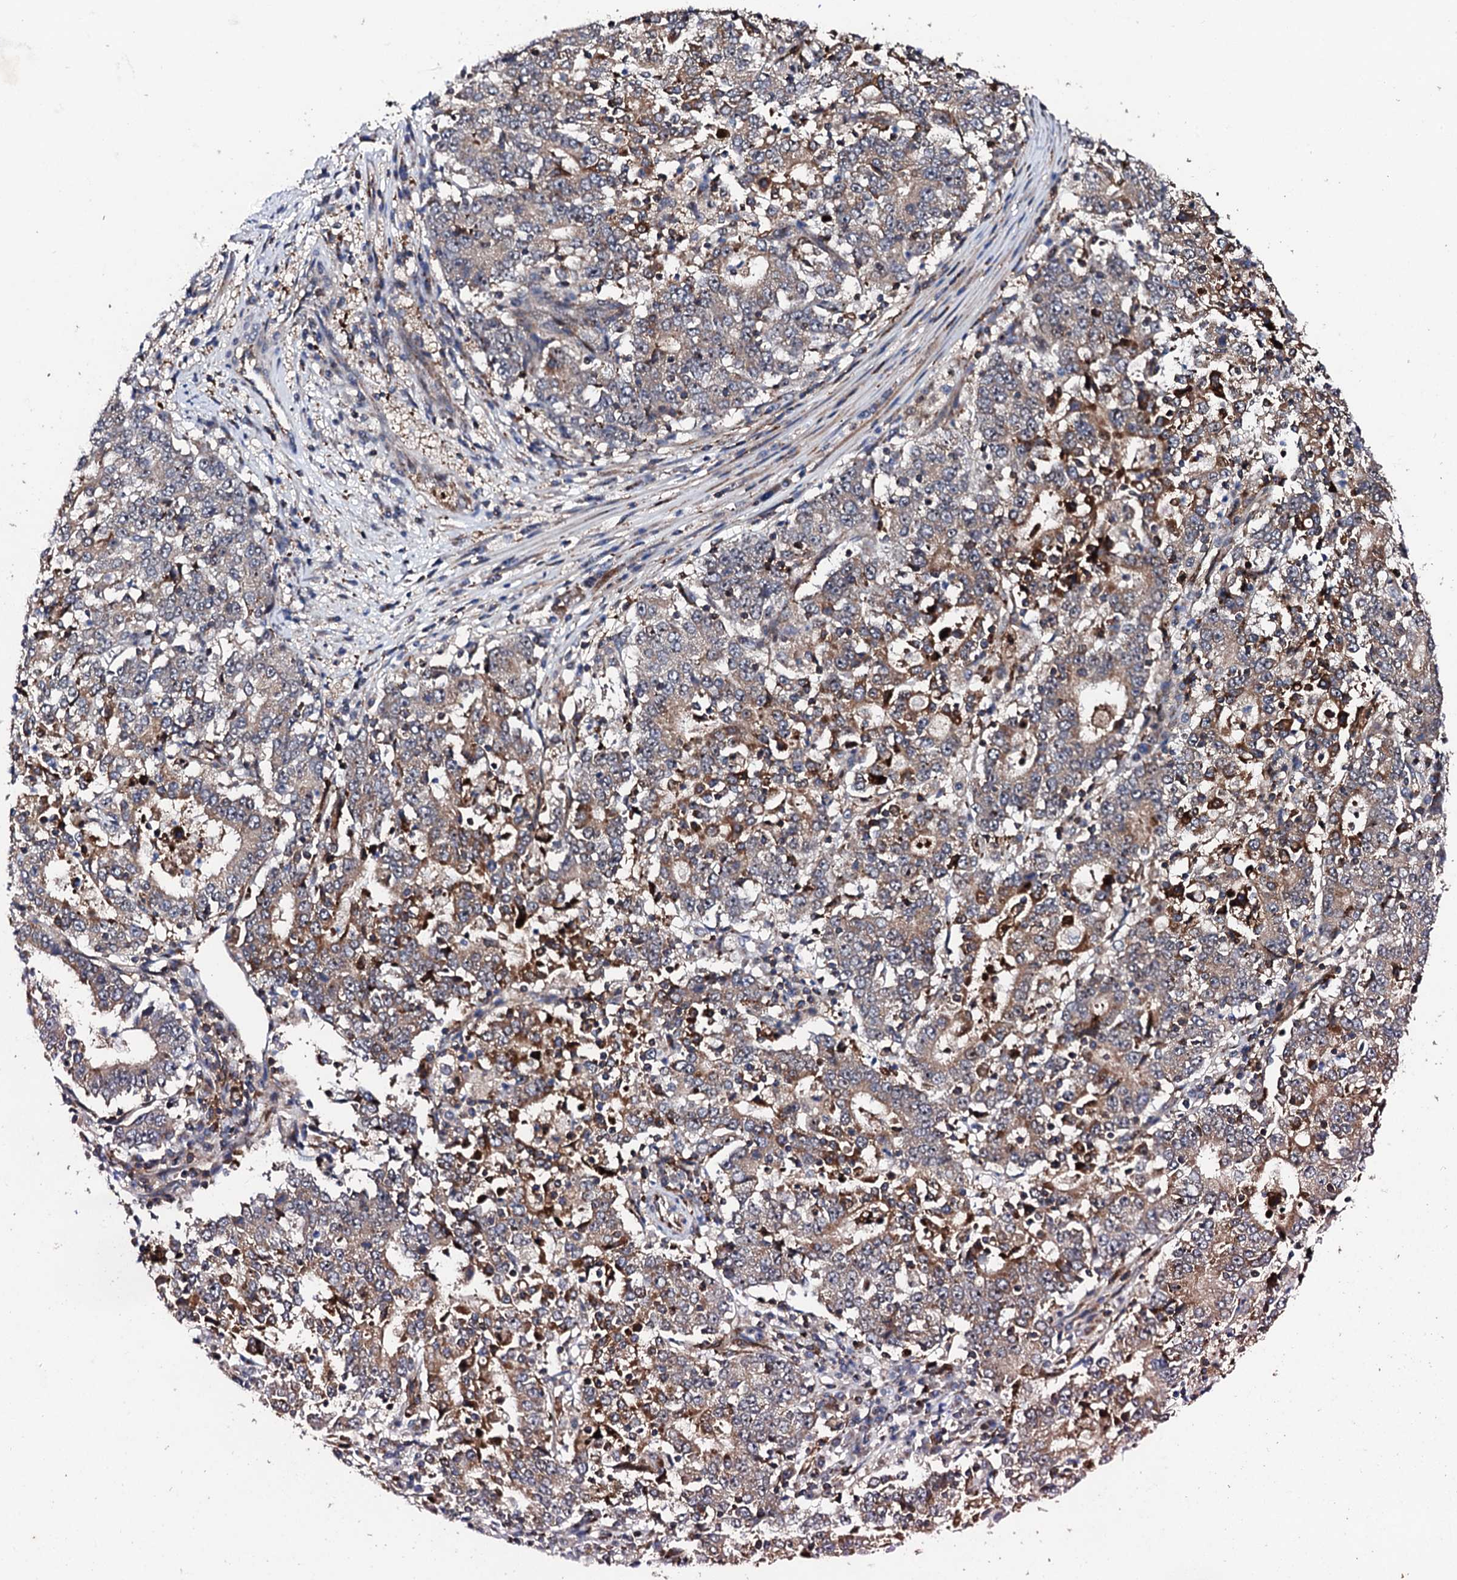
{"staining": {"intensity": "moderate", "quantity": ">75%", "location": "cytoplasmic/membranous"}, "tissue": "stomach cancer", "cell_type": "Tumor cells", "image_type": "cancer", "snomed": [{"axis": "morphology", "description": "Adenocarcinoma, NOS"}, {"axis": "topography", "description": "Stomach"}], "caption": "Human stomach adenocarcinoma stained for a protein (brown) demonstrates moderate cytoplasmic/membranous positive staining in about >75% of tumor cells.", "gene": "GTPBP4", "patient": {"sex": "male", "age": 59}}